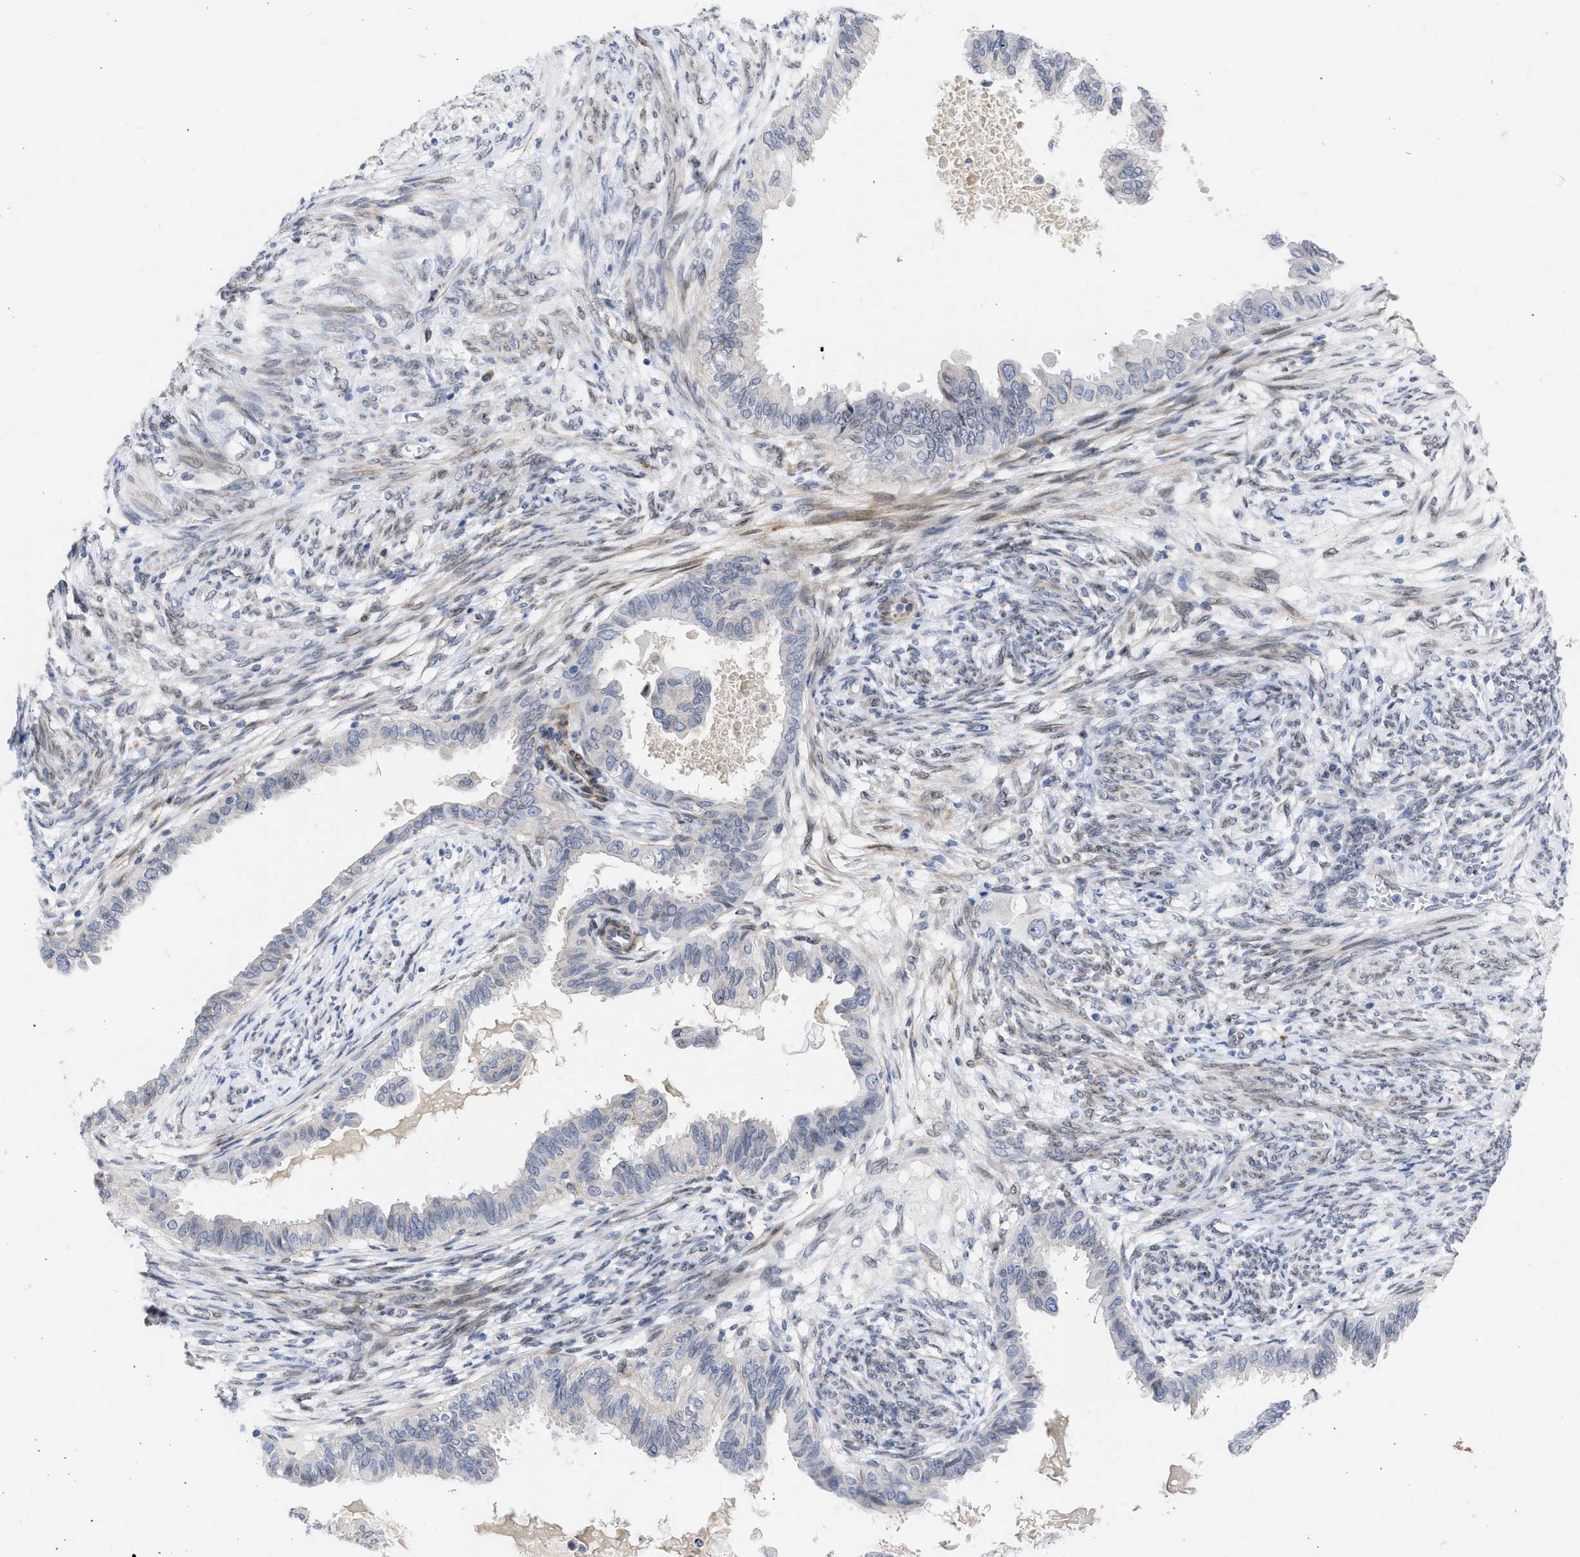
{"staining": {"intensity": "negative", "quantity": "none", "location": "none"}, "tissue": "cervical cancer", "cell_type": "Tumor cells", "image_type": "cancer", "snomed": [{"axis": "morphology", "description": "Normal tissue, NOS"}, {"axis": "morphology", "description": "Adenocarcinoma, NOS"}, {"axis": "topography", "description": "Cervix"}, {"axis": "topography", "description": "Endometrium"}], "caption": "An IHC histopathology image of cervical cancer (adenocarcinoma) is shown. There is no staining in tumor cells of cervical cancer (adenocarcinoma).", "gene": "NUP35", "patient": {"sex": "female", "age": 86}}